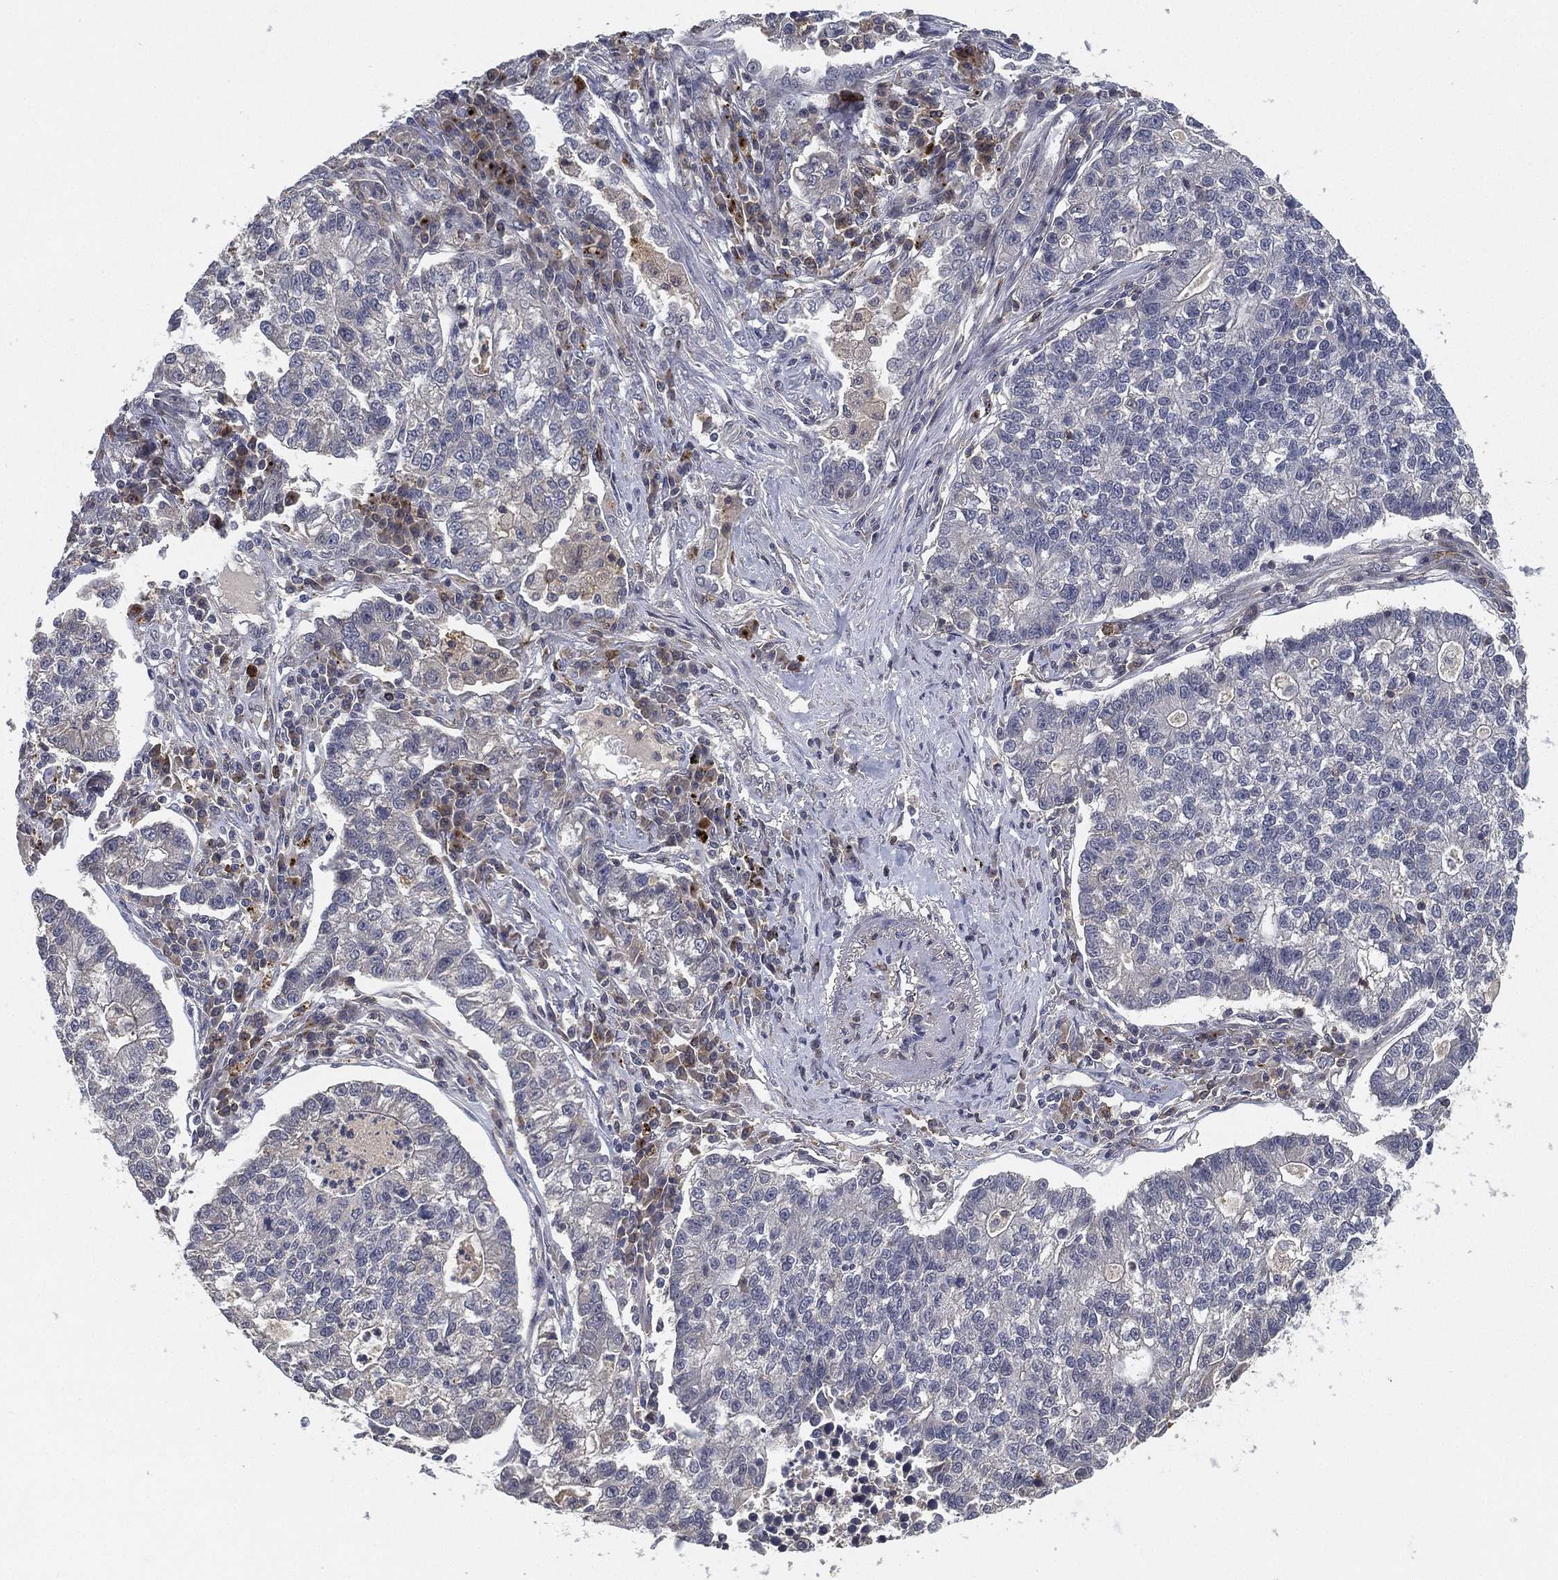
{"staining": {"intensity": "negative", "quantity": "none", "location": "none"}, "tissue": "lung cancer", "cell_type": "Tumor cells", "image_type": "cancer", "snomed": [{"axis": "morphology", "description": "Adenocarcinoma, NOS"}, {"axis": "topography", "description": "Lung"}], "caption": "Image shows no protein positivity in tumor cells of lung cancer tissue. The staining is performed using DAB (3,3'-diaminobenzidine) brown chromogen with nuclei counter-stained in using hematoxylin.", "gene": "CFAP251", "patient": {"sex": "male", "age": 57}}